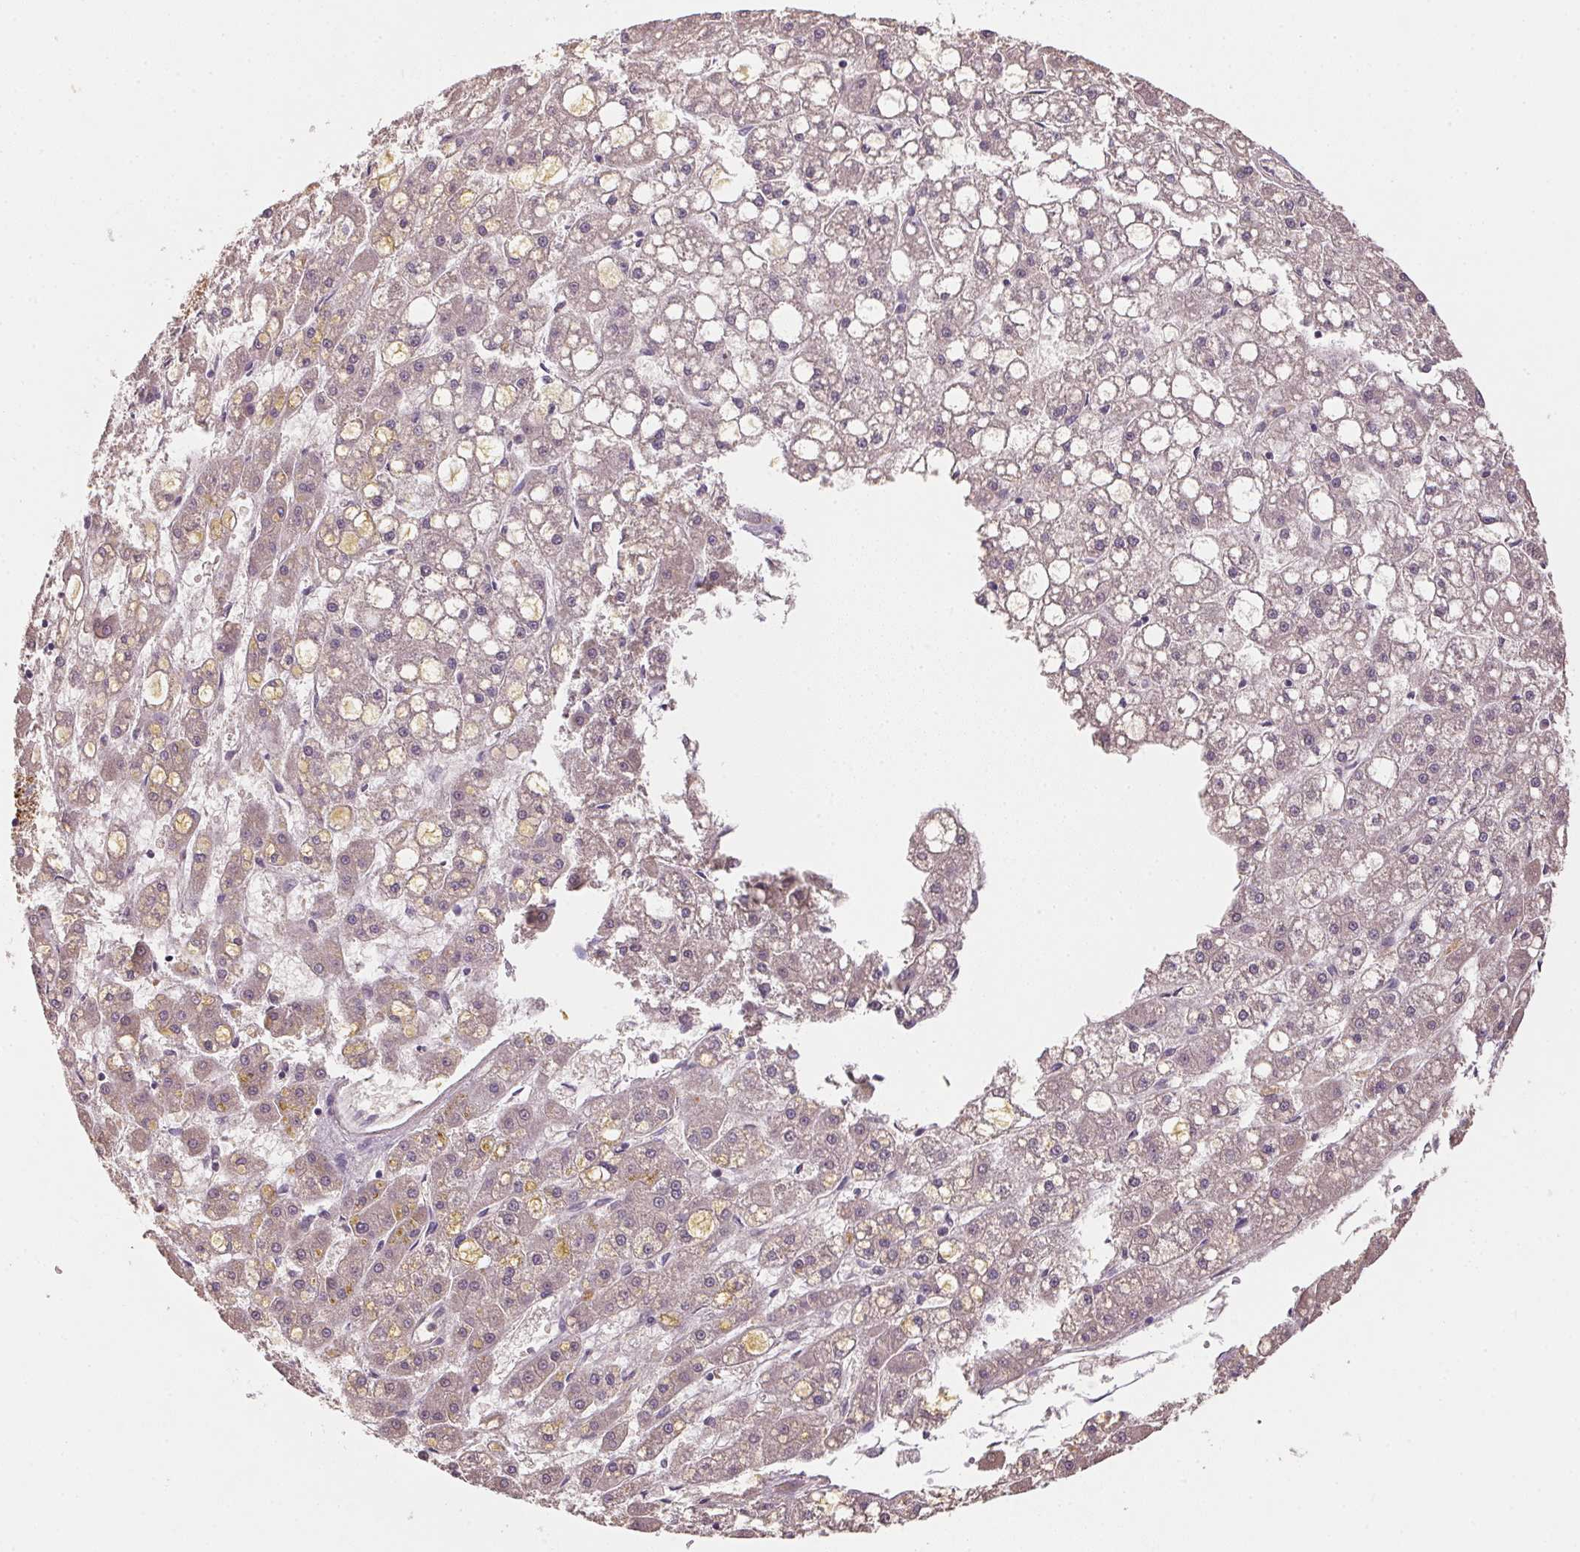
{"staining": {"intensity": "weak", "quantity": "<25%", "location": "cytoplasmic/membranous"}, "tissue": "liver cancer", "cell_type": "Tumor cells", "image_type": "cancer", "snomed": [{"axis": "morphology", "description": "Carcinoma, Hepatocellular, NOS"}, {"axis": "topography", "description": "Liver"}], "caption": "Immunohistochemical staining of human liver cancer (hepatocellular carcinoma) displays no significant positivity in tumor cells. (Immunohistochemistry, brightfield microscopy, high magnification).", "gene": "ALDH8A1", "patient": {"sex": "male", "age": 67}}